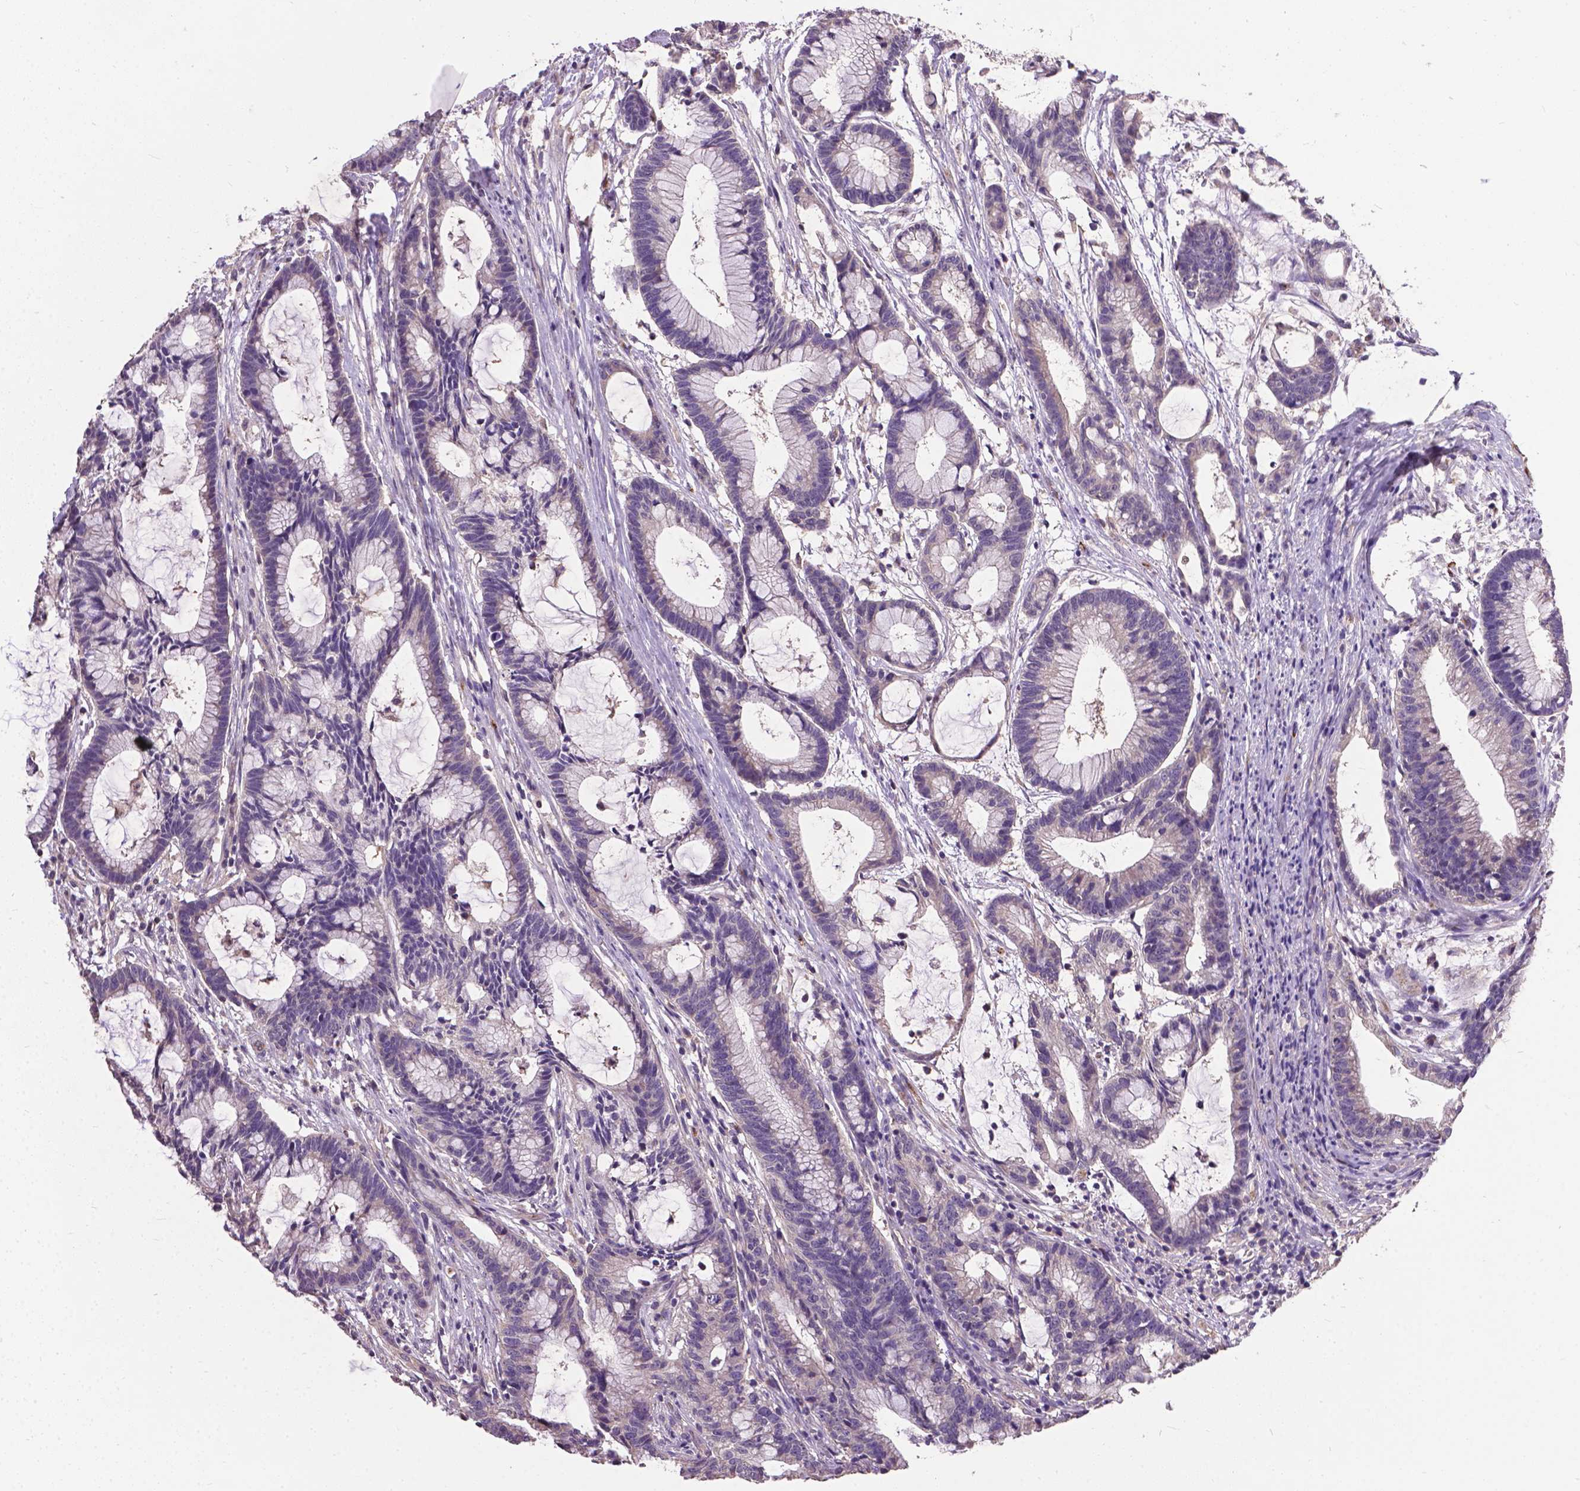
{"staining": {"intensity": "negative", "quantity": "none", "location": "none"}, "tissue": "colorectal cancer", "cell_type": "Tumor cells", "image_type": "cancer", "snomed": [{"axis": "morphology", "description": "Adenocarcinoma, NOS"}, {"axis": "topography", "description": "Colon"}], "caption": "Tumor cells are negative for protein expression in human colorectal cancer (adenocarcinoma).", "gene": "ZNF337", "patient": {"sex": "female", "age": 78}}